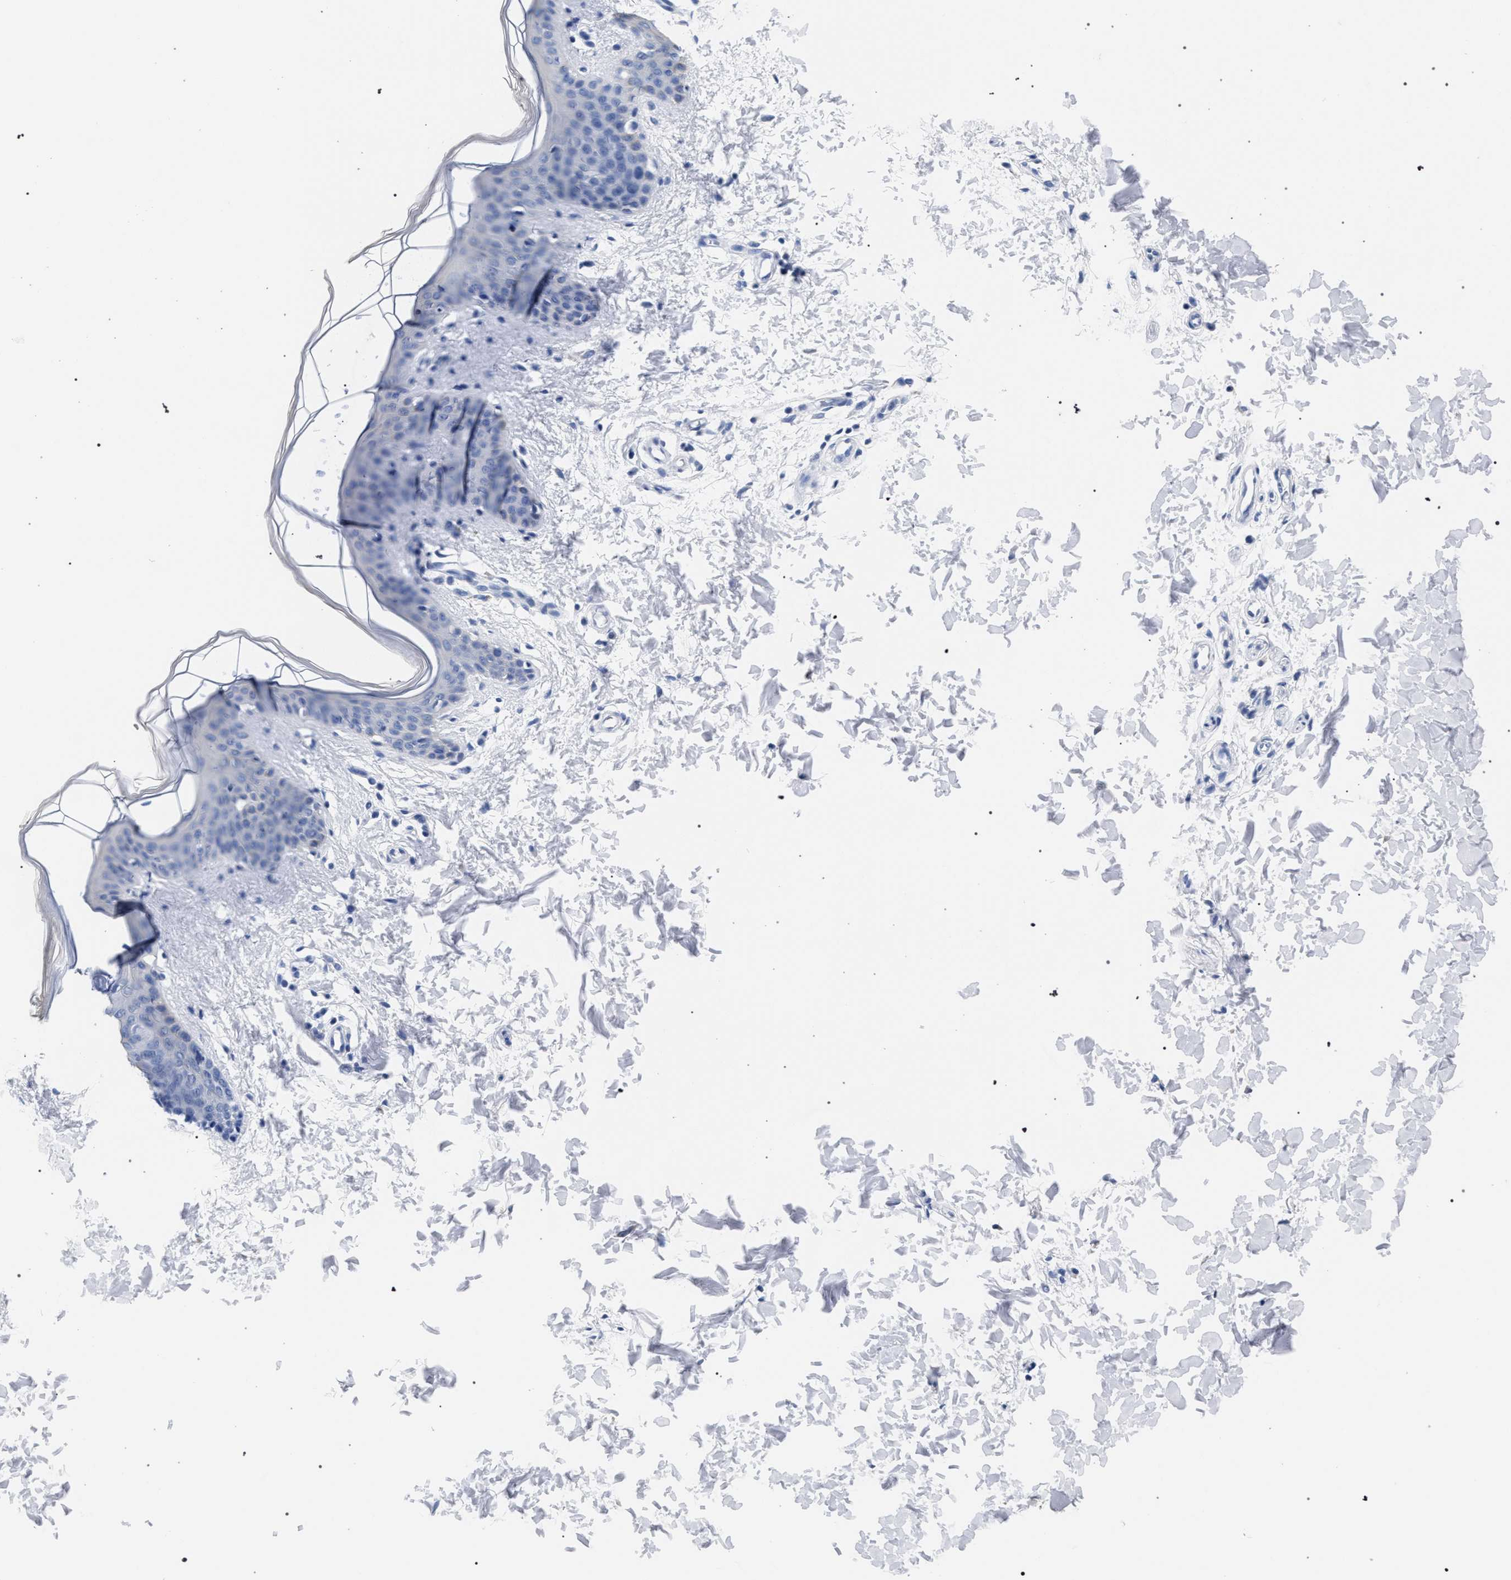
{"staining": {"intensity": "negative", "quantity": "none", "location": "none"}, "tissue": "skin", "cell_type": "Fibroblasts", "image_type": "normal", "snomed": [{"axis": "morphology", "description": "Normal tissue, NOS"}, {"axis": "topography", "description": "Skin"}], "caption": "Protein analysis of unremarkable skin reveals no significant staining in fibroblasts. The staining was performed using DAB (3,3'-diaminobenzidine) to visualize the protein expression in brown, while the nuclei were stained in blue with hematoxylin (Magnification: 20x).", "gene": "AKAP4", "patient": {"sex": "female", "age": 17}}